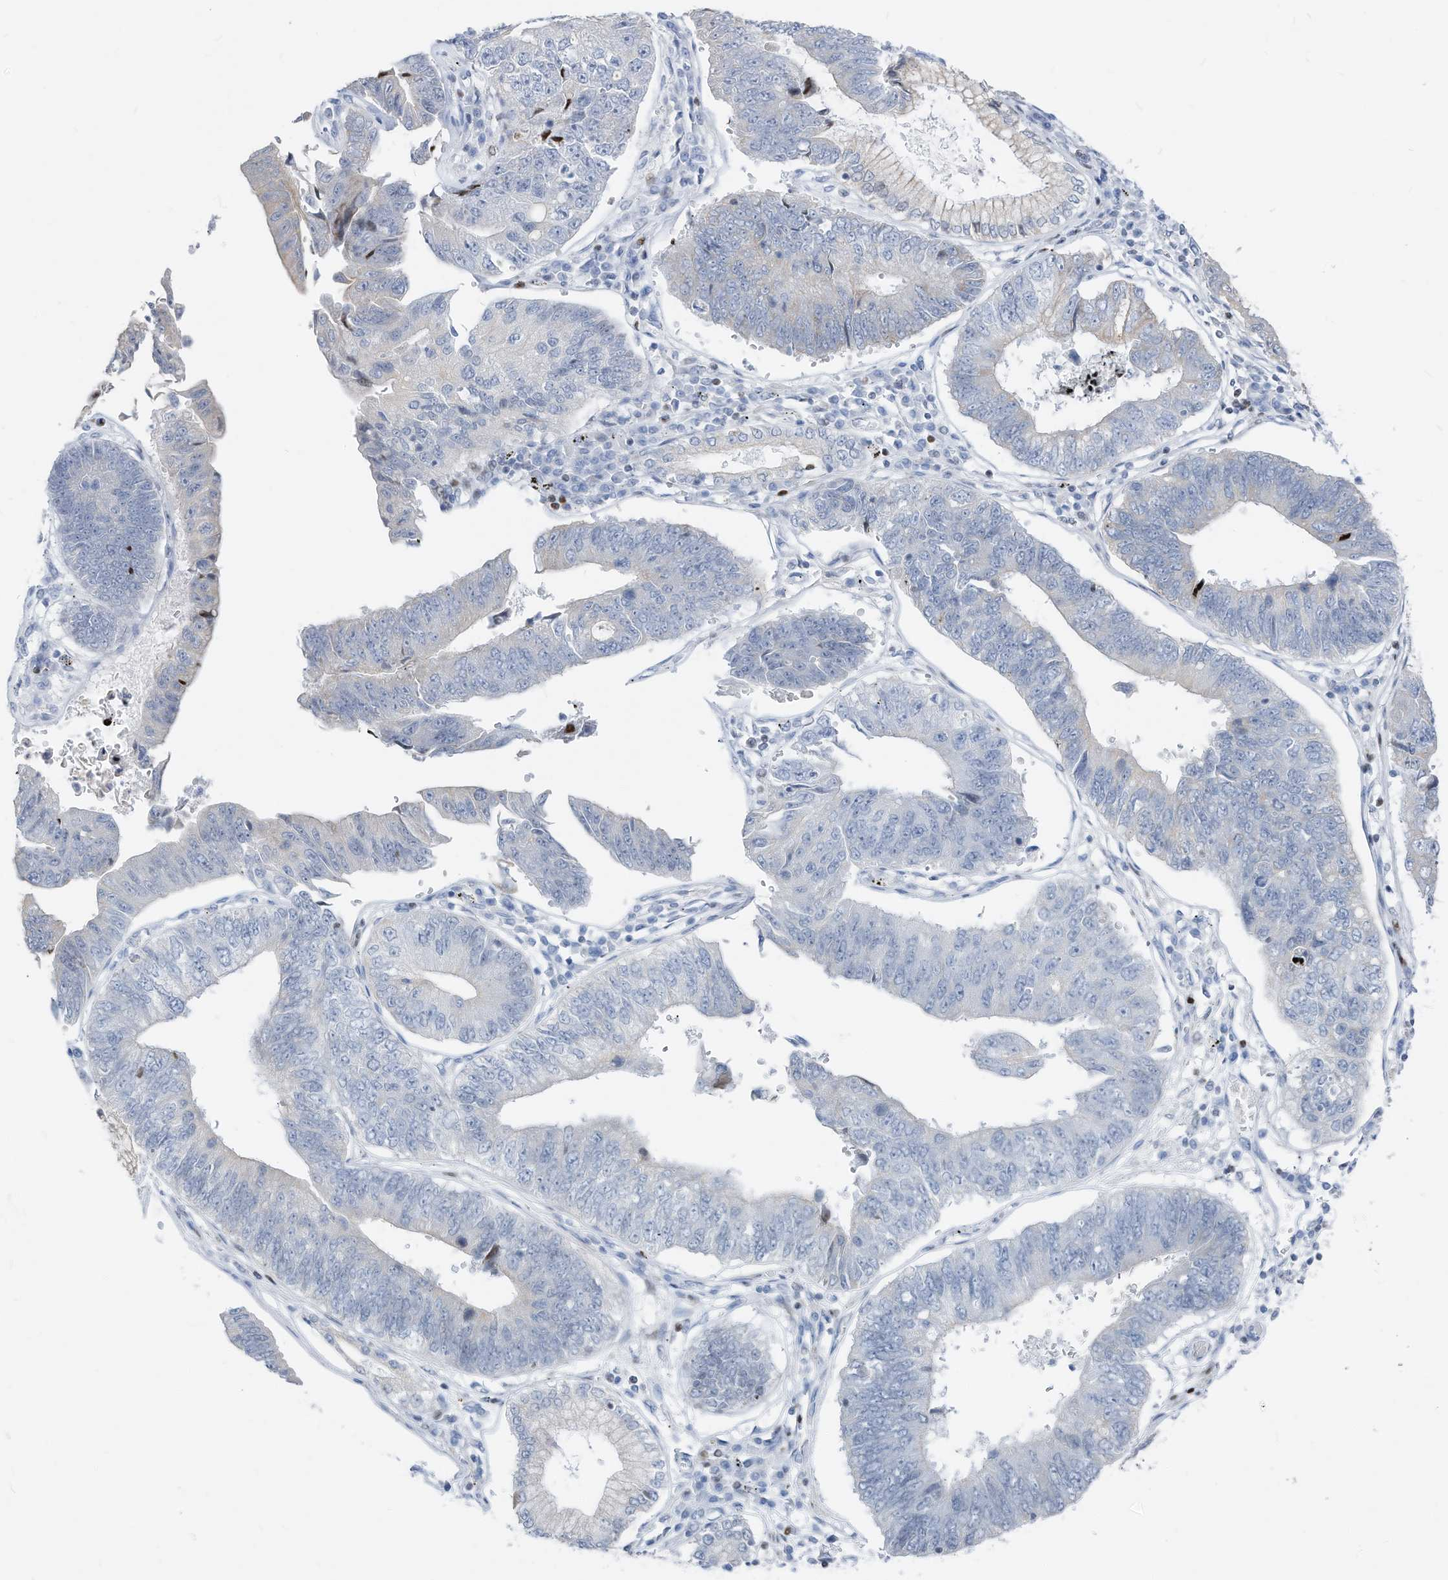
{"staining": {"intensity": "moderate", "quantity": "<25%", "location": "nuclear"}, "tissue": "stomach cancer", "cell_type": "Tumor cells", "image_type": "cancer", "snomed": [{"axis": "morphology", "description": "Adenocarcinoma, NOS"}, {"axis": "topography", "description": "Stomach"}], "caption": "Immunohistochemical staining of human stomach adenocarcinoma demonstrates moderate nuclear protein expression in about <25% of tumor cells.", "gene": "FRS3", "patient": {"sex": "male", "age": 59}}